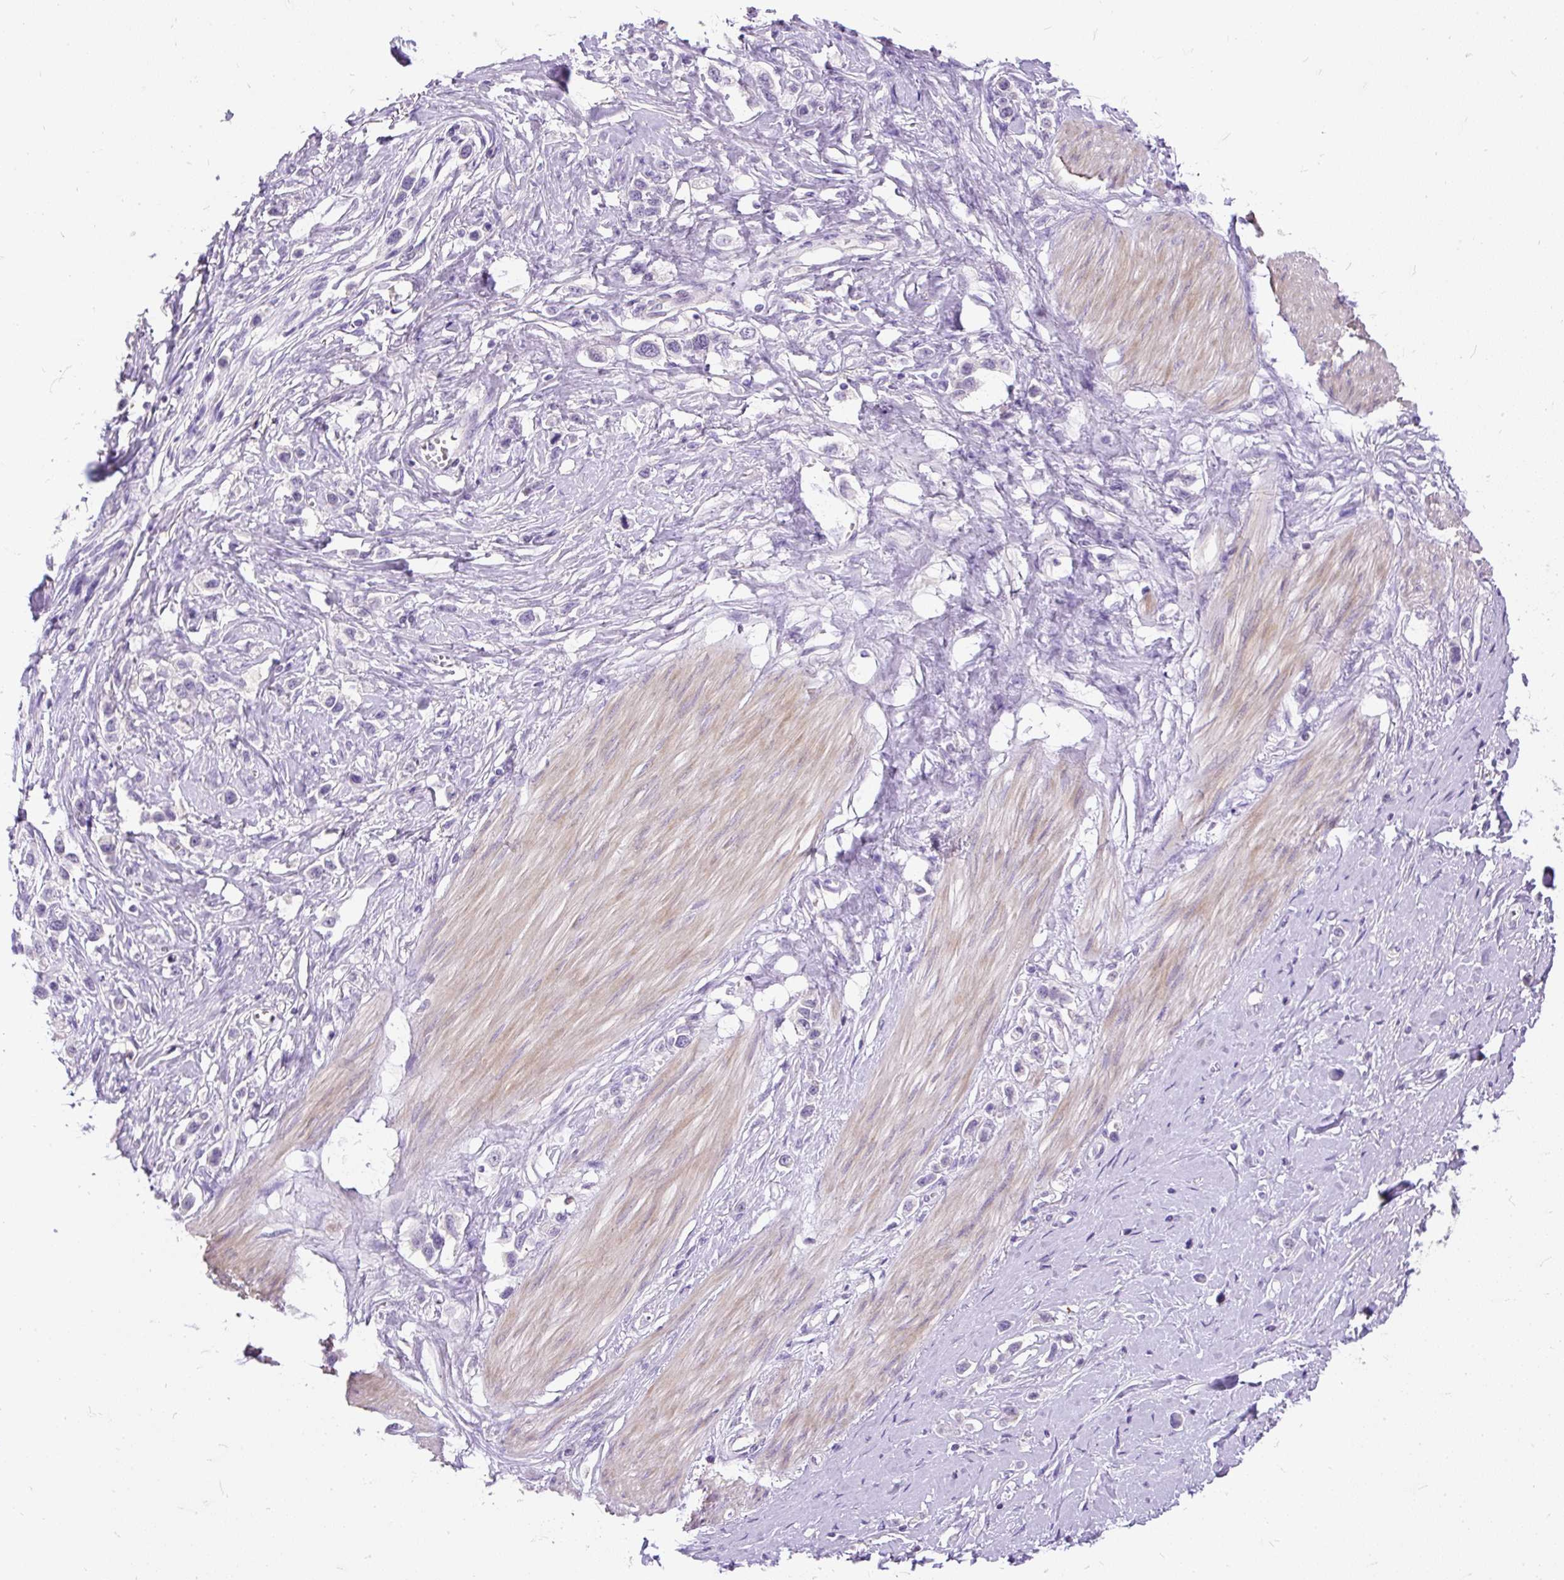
{"staining": {"intensity": "negative", "quantity": "none", "location": "none"}, "tissue": "stomach cancer", "cell_type": "Tumor cells", "image_type": "cancer", "snomed": [{"axis": "morphology", "description": "Adenocarcinoma, NOS"}, {"axis": "topography", "description": "Stomach"}], "caption": "There is no significant expression in tumor cells of stomach cancer.", "gene": "KRTAP20-3", "patient": {"sex": "female", "age": 65}}